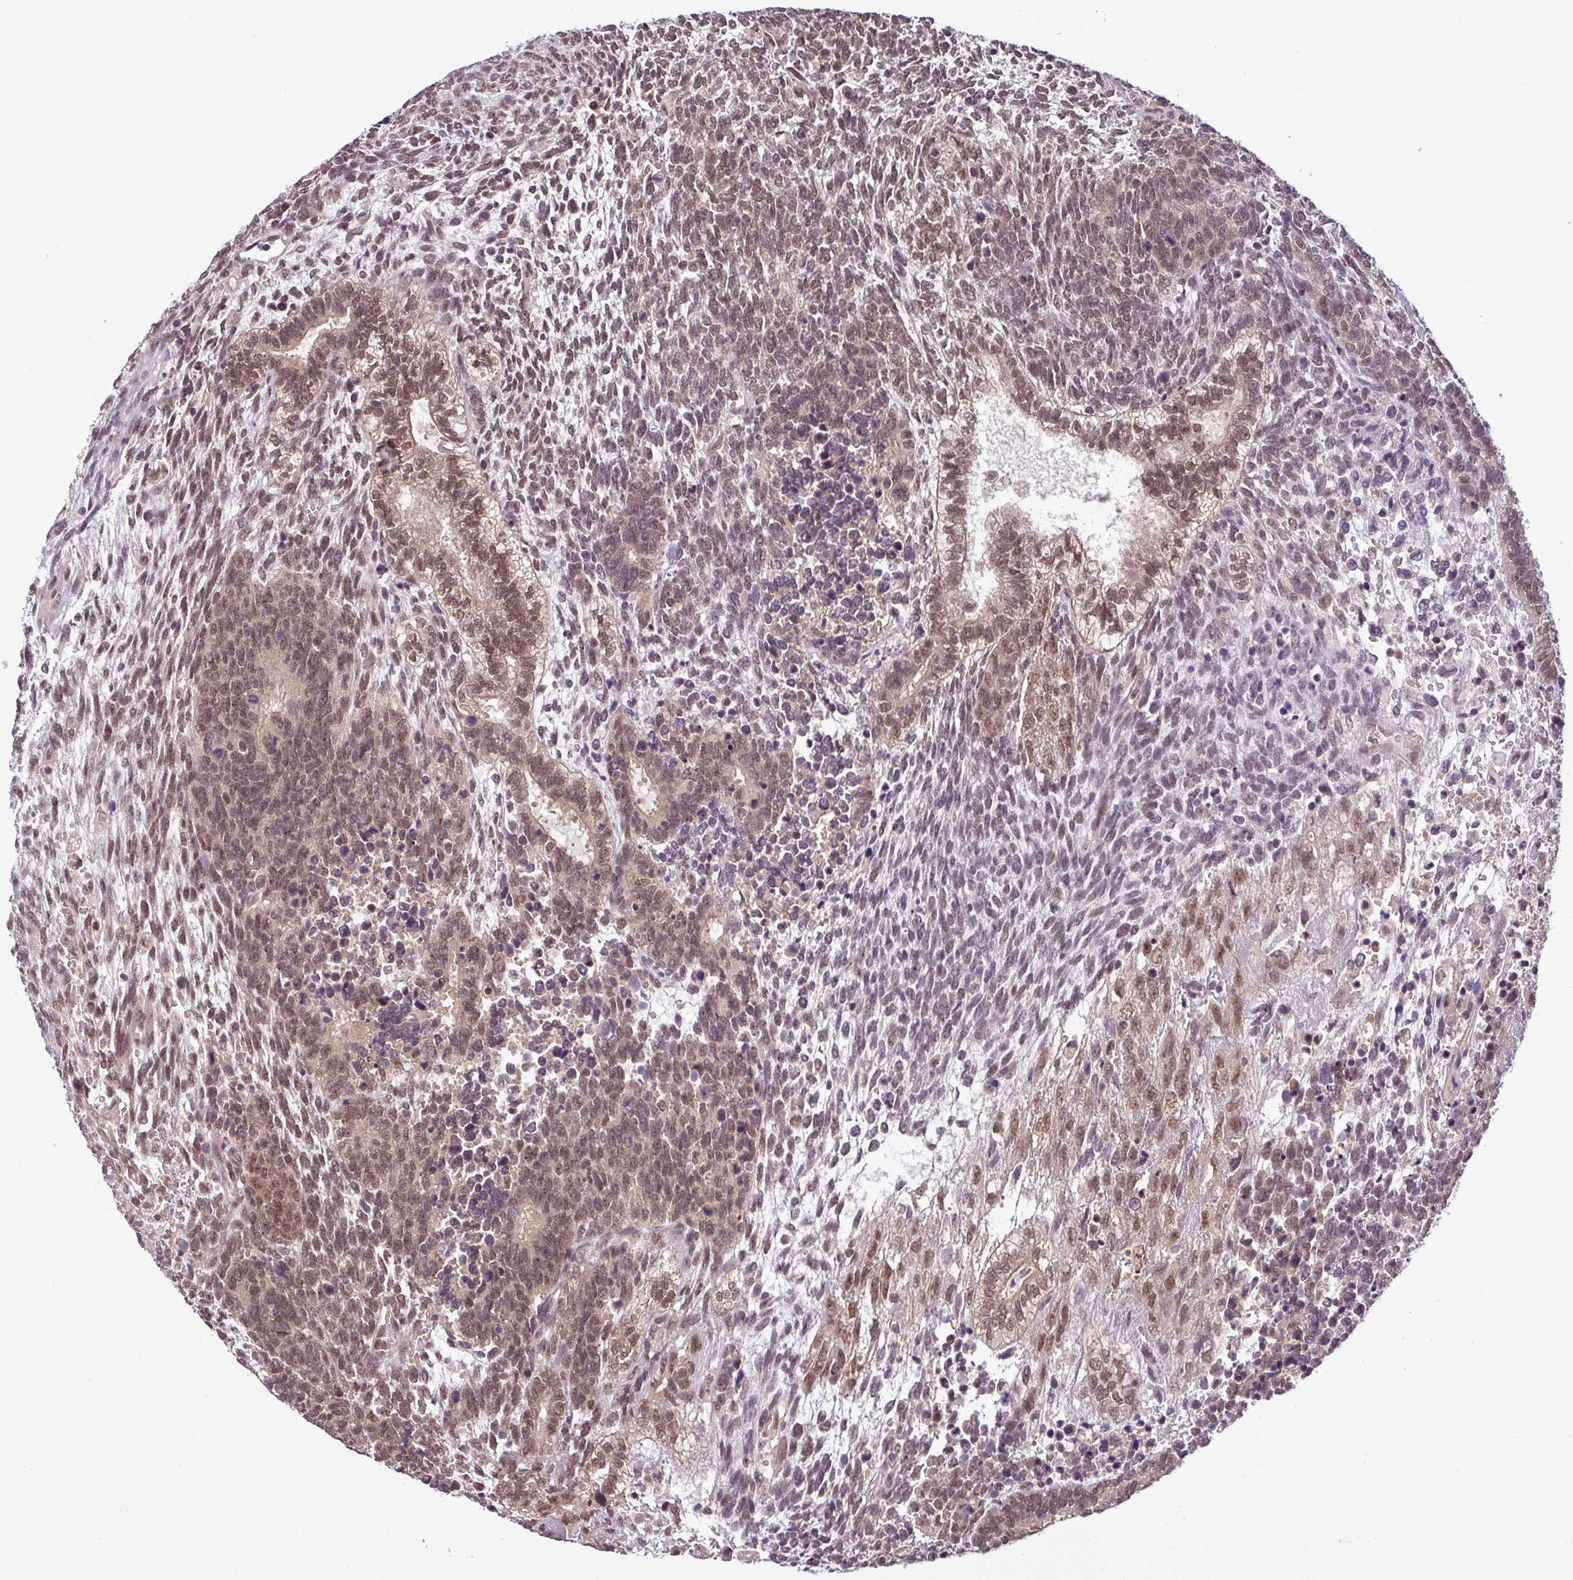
{"staining": {"intensity": "moderate", "quantity": ">75%", "location": "nuclear"}, "tissue": "testis cancer", "cell_type": "Tumor cells", "image_type": "cancer", "snomed": [{"axis": "morphology", "description": "Carcinoma, Embryonal, NOS"}, {"axis": "topography", "description": "Testis"}], "caption": "IHC histopathology image of neoplastic tissue: human testis cancer stained using immunohistochemistry (IHC) shows medium levels of moderate protein expression localized specifically in the nuclear of tumor cells, appearing as a nuclear brown color.", "gene": "MFHAS1", "patient": {"sex": "male", "age": 23}}